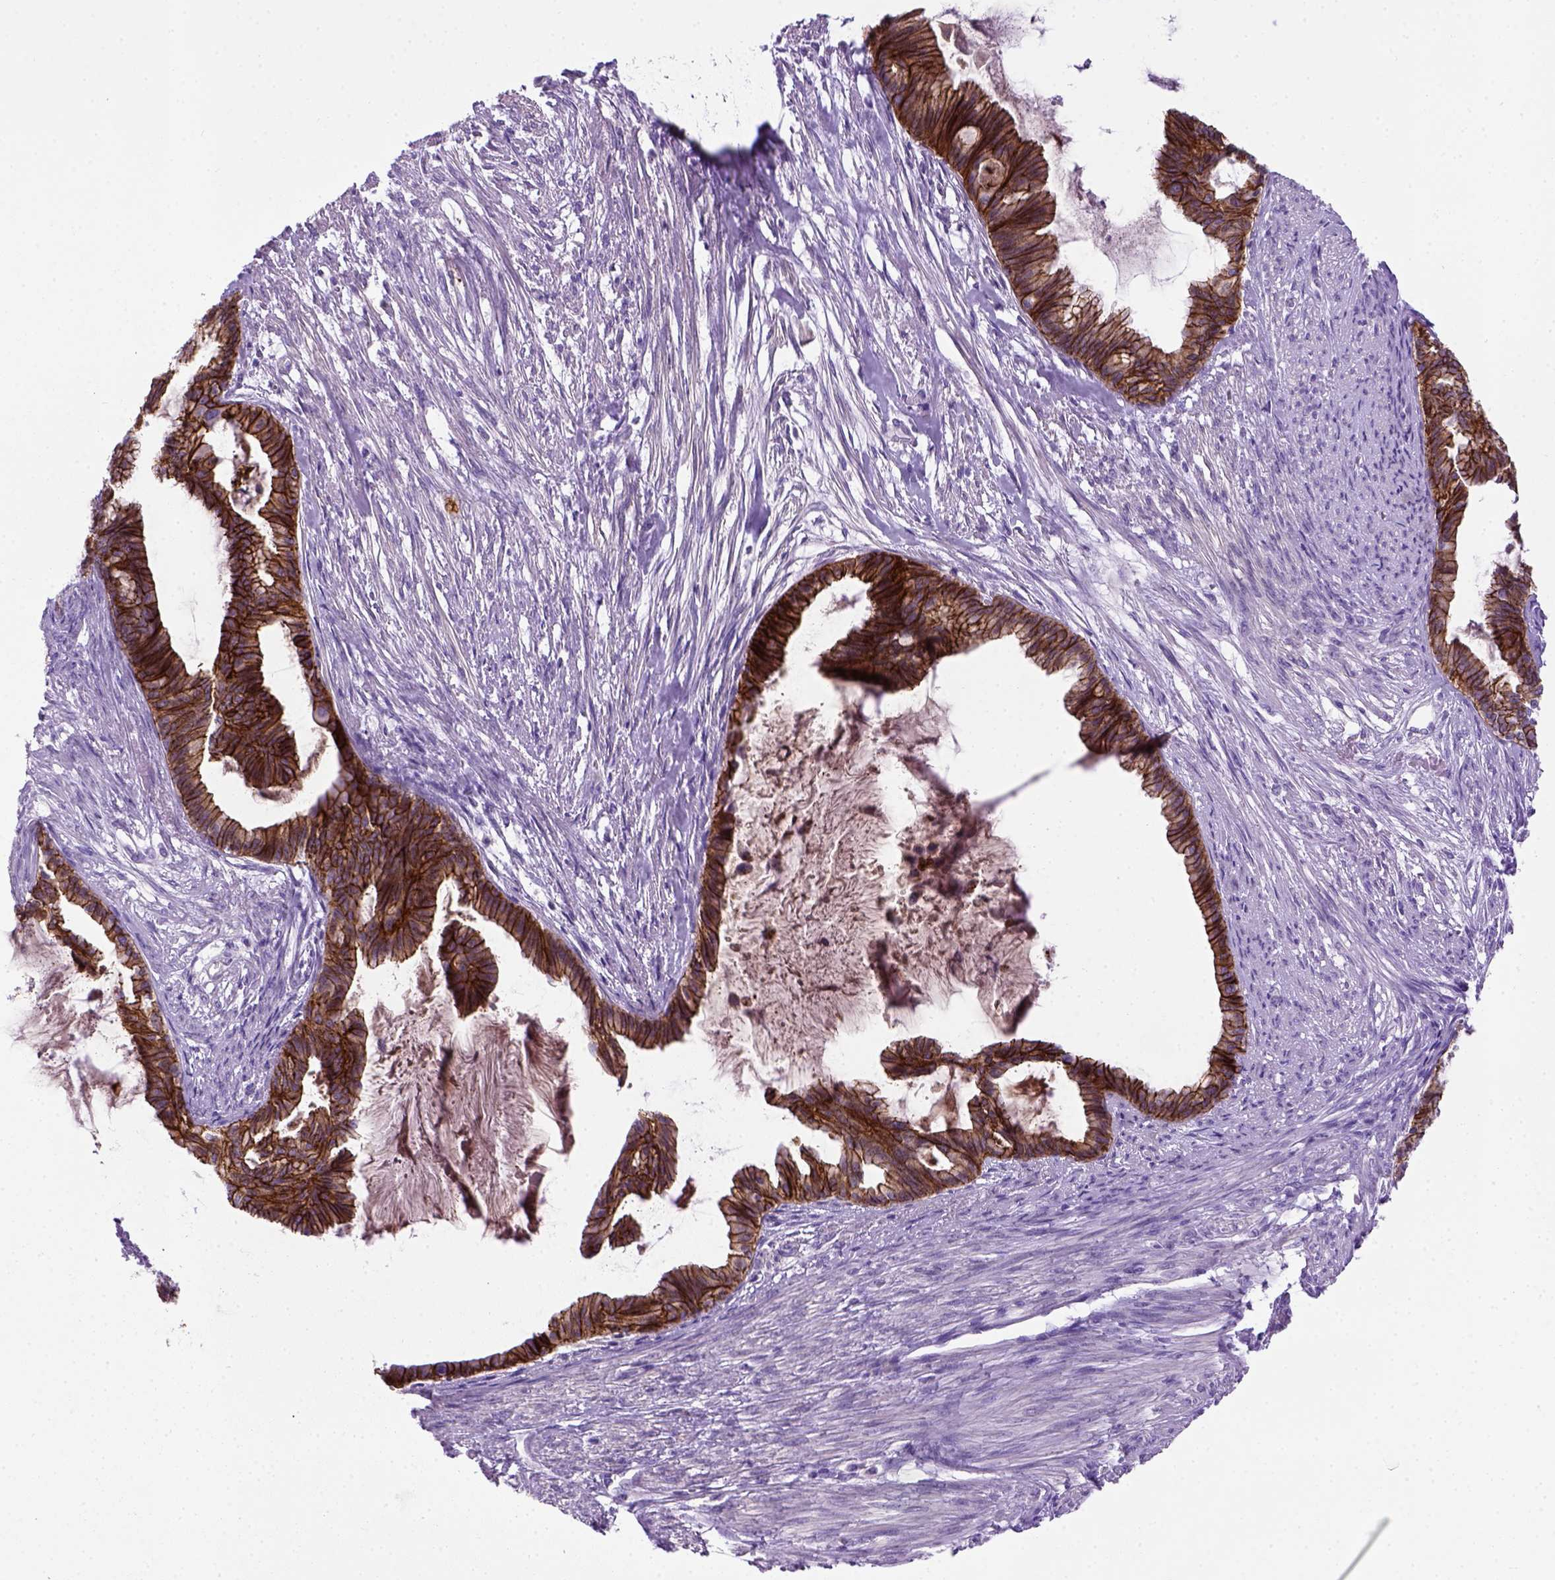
{"staining": {"intensity": "strong", "quantity": ">75%", "location": "cytoplasmic/membranous"}, "tissue": "endometrial cancer", "cell_type": "Tumor cells", "image_type": "cancer", "snomed": [{"axis": "morphology", "description": "Adenocarcinoma, NOS"}, {"axis": "topography", "description": "Endometrium"}], "caption": "Brown immunohistochemical staining in human endometrial cancer (adenocarcinoma) exhibits strong cytoplasmic/membranous positivity in approximately >75% of tumor cells.", "gene": "CDH1", "patient": {"sex": "female", "age": 86}}